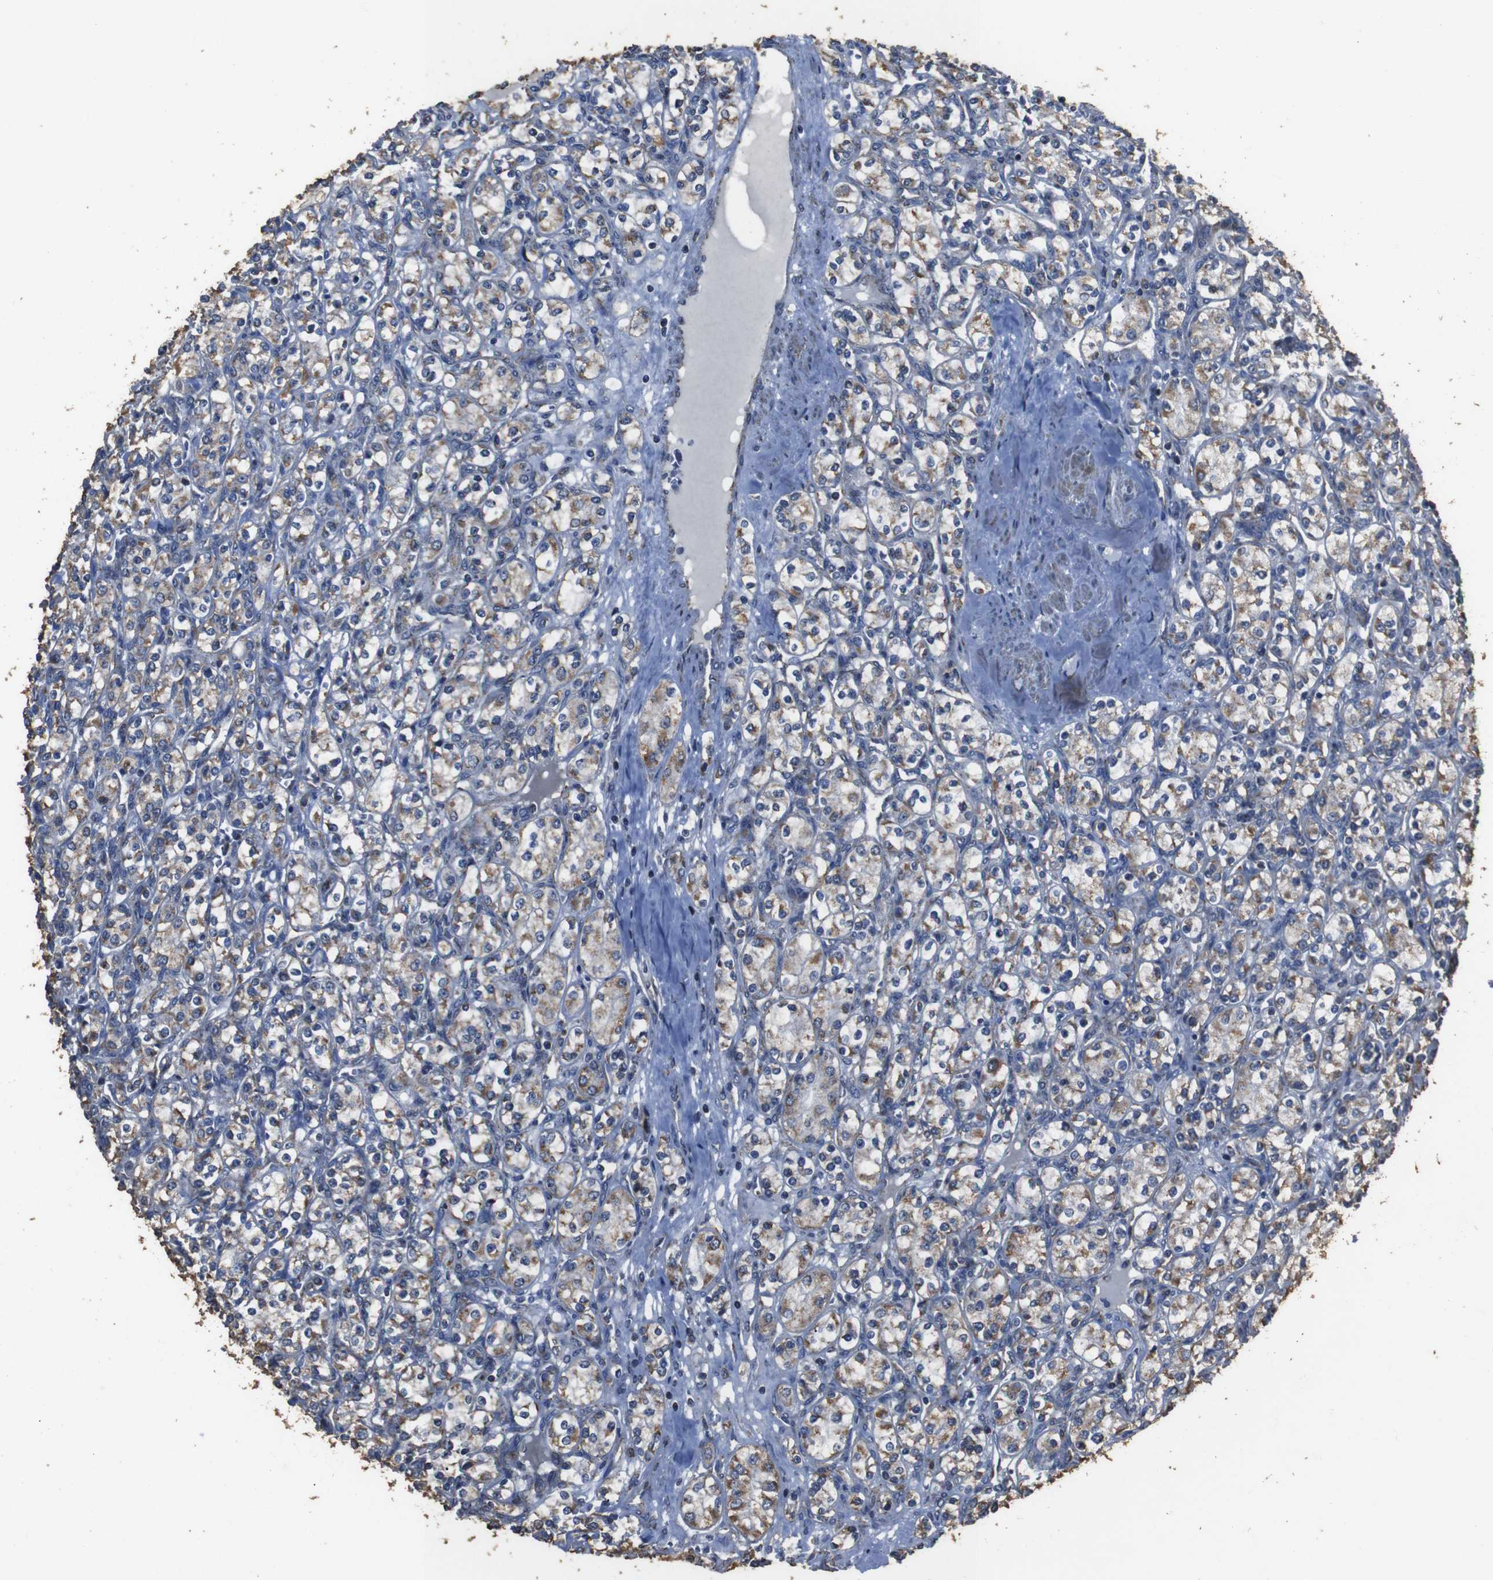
{"staining": {"intensity": "moderate", "quantity": "25%-75%", "location": "cytoplasmic/membranous"}, "tissue": "renal cancer", "cell_type": "Tumor cells", "image_type": "cancer", "snomed": [{"axis": "morphology", "description": "Adenocarcinoma, NOS"}, {"axis": "topography", "description": "Kidney"}], "caption": "Renal cancer stained for a protein (brown) demonstrates moderate cytoplasmic/membranous positive positivity in approximately 25%-75% of tumor cells.", "gene": "SNN", "patient": {"sex": "male", "age": 77}}